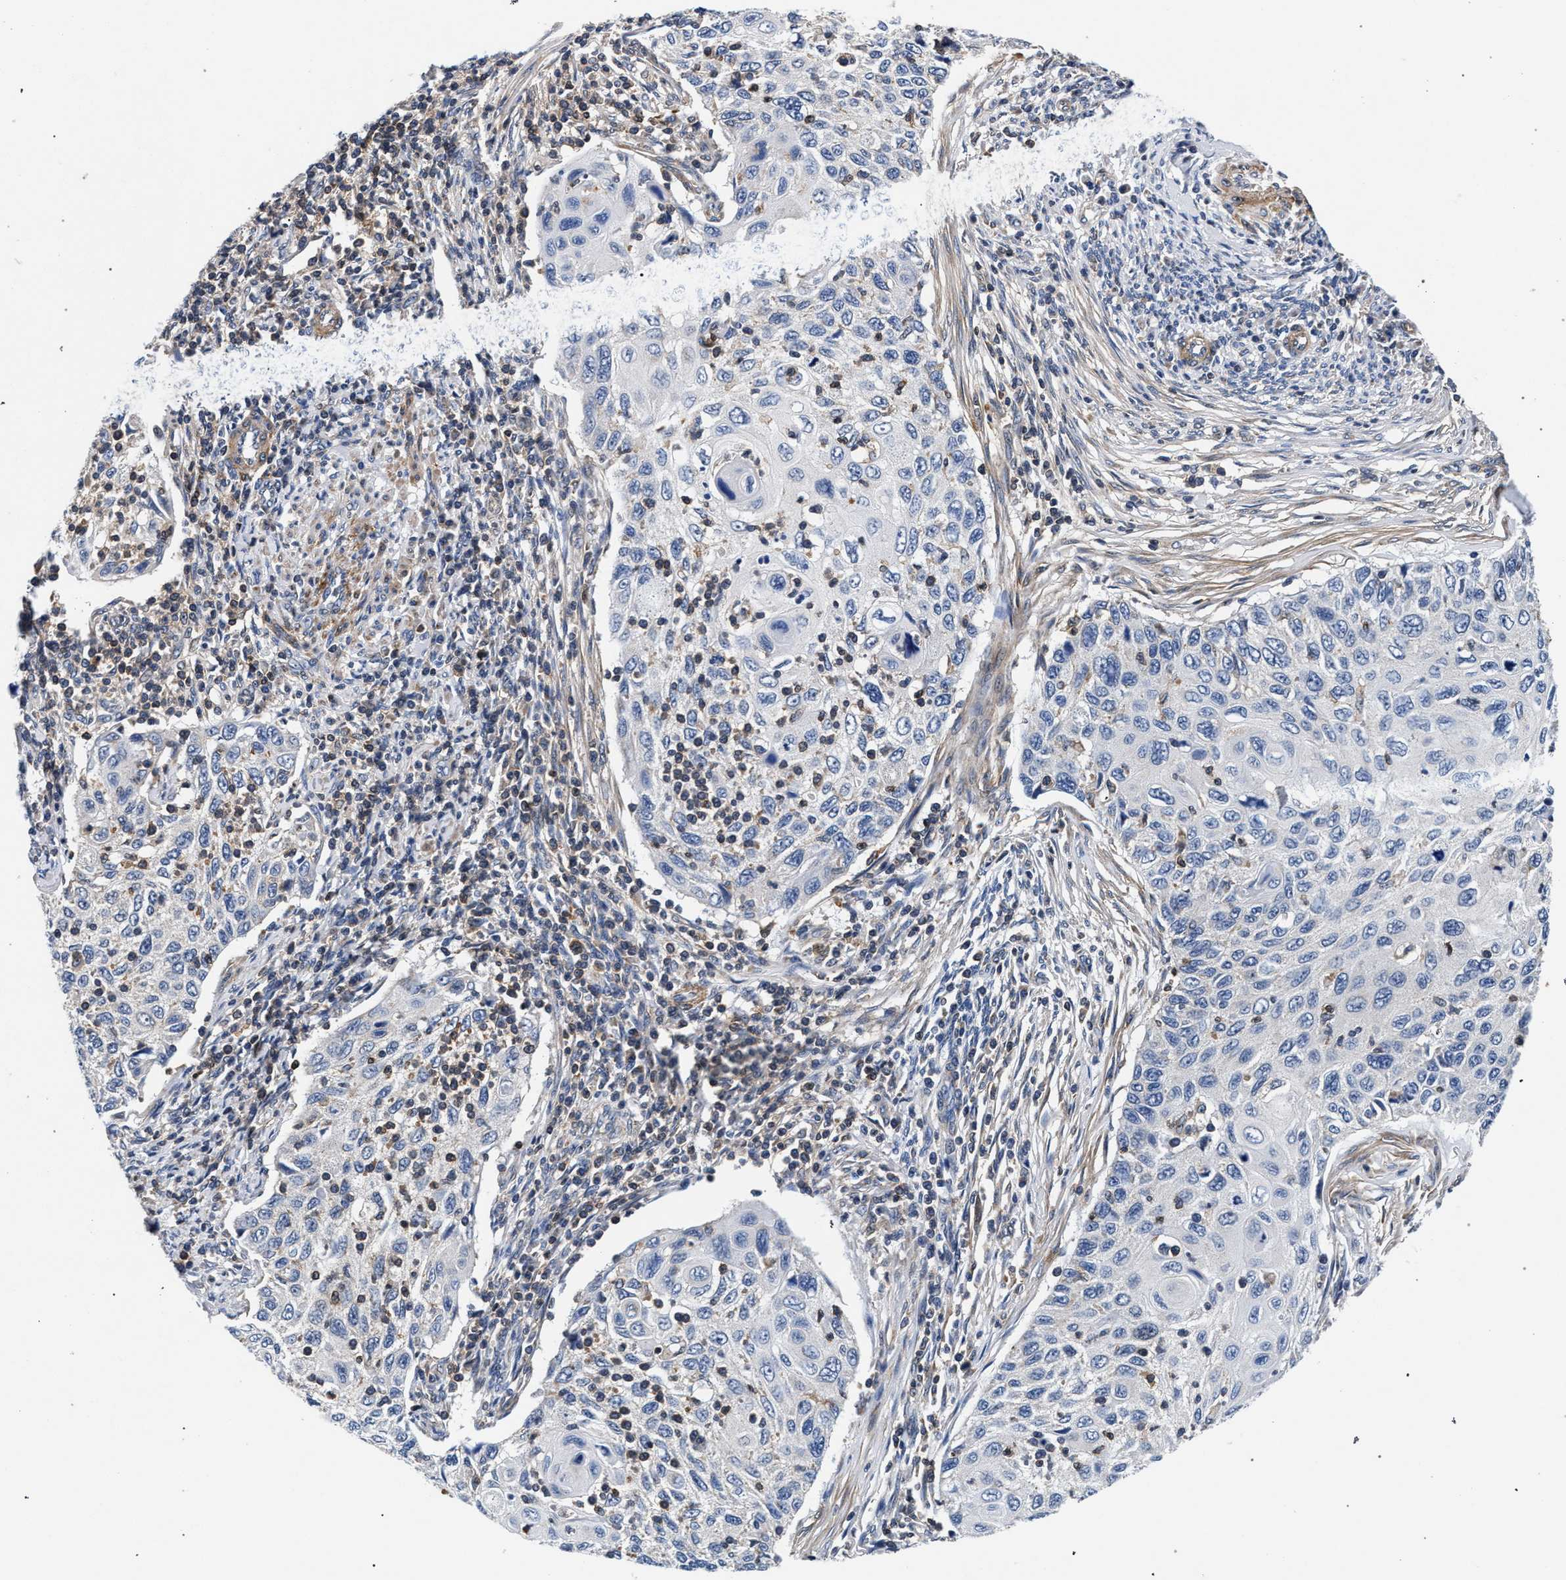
{"staining": {"intensity": "negative", "quantity": "none", "location": "none"}, "tissue": "cervical cancer", "cell_type": "Tumor cells", "image_type": "cancer", "snomed": [{"axis": "morphology", "description": "Squamous cell carcinoma, NOS"}, {"axis": "topography", "description": "Cervix"}], "caption": "This is an IHC micrograph of human cervical cancer (squamous cell carcinoma). There is no positivity in tumor cells.", "gene": "LASP1", "patient": {"sex": "female", "age": 70}}